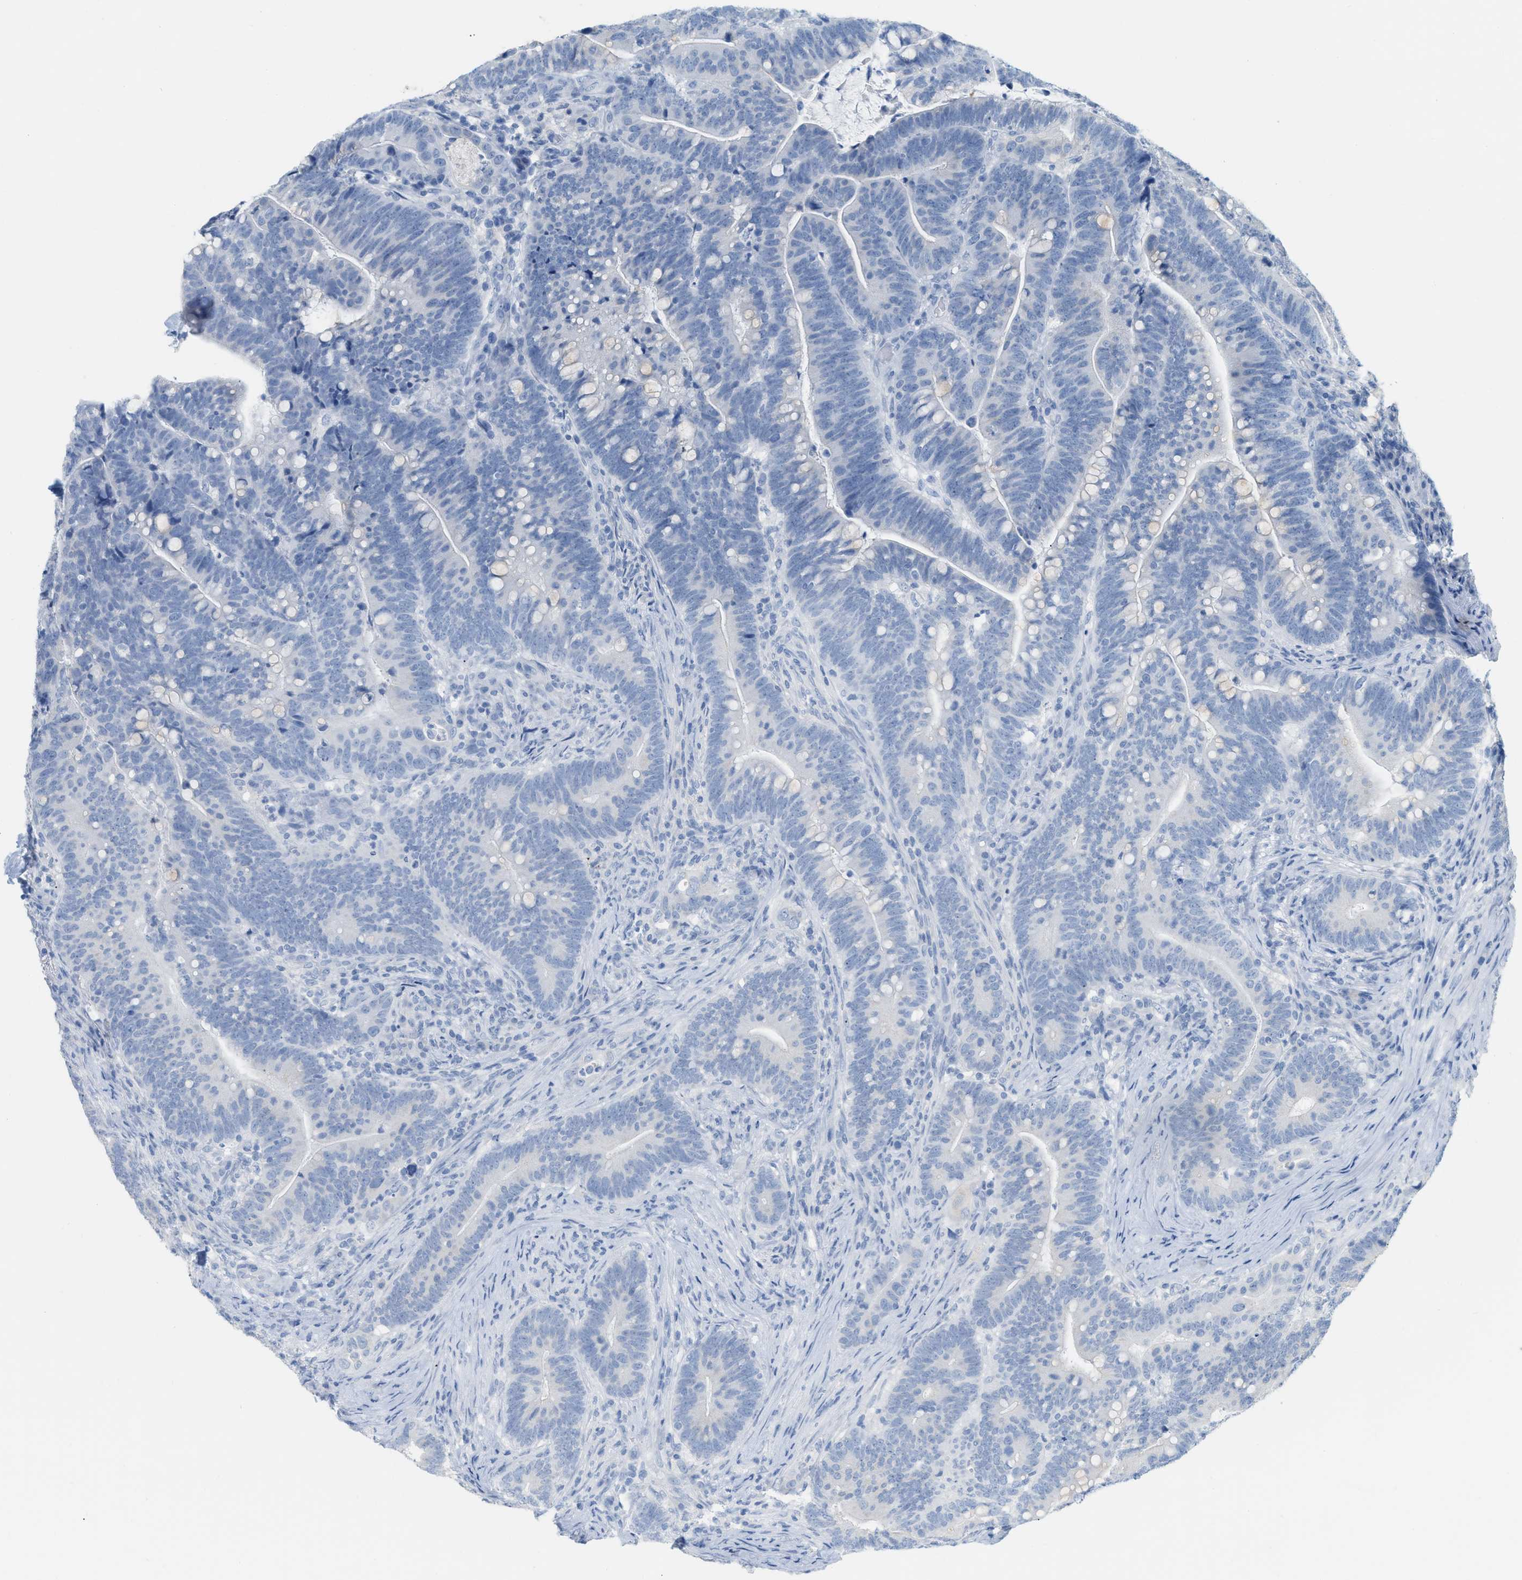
{"staining": {"intensity": "negative", "quantity": "none", "location": "none"}, "tissue": "colorectal cancer", "cell_type": "Tumor cells", "image_type": "cancer", "snomed": [{"axis": "morphology", "description": "Normal tissue, NOS"}, {"axis": "morphology", "description": "Adenocarcinoma, NOS"}, {"axis": "topography", "description": "Colon"}], "caption": "Tumor cells show no significant positivity in colorectal cancer (adenocarcinoma). (IHC, brightfield microscopy, high magnification).", "gene": "PAPPA", "patient": {"sex": "female", "age": 66}}